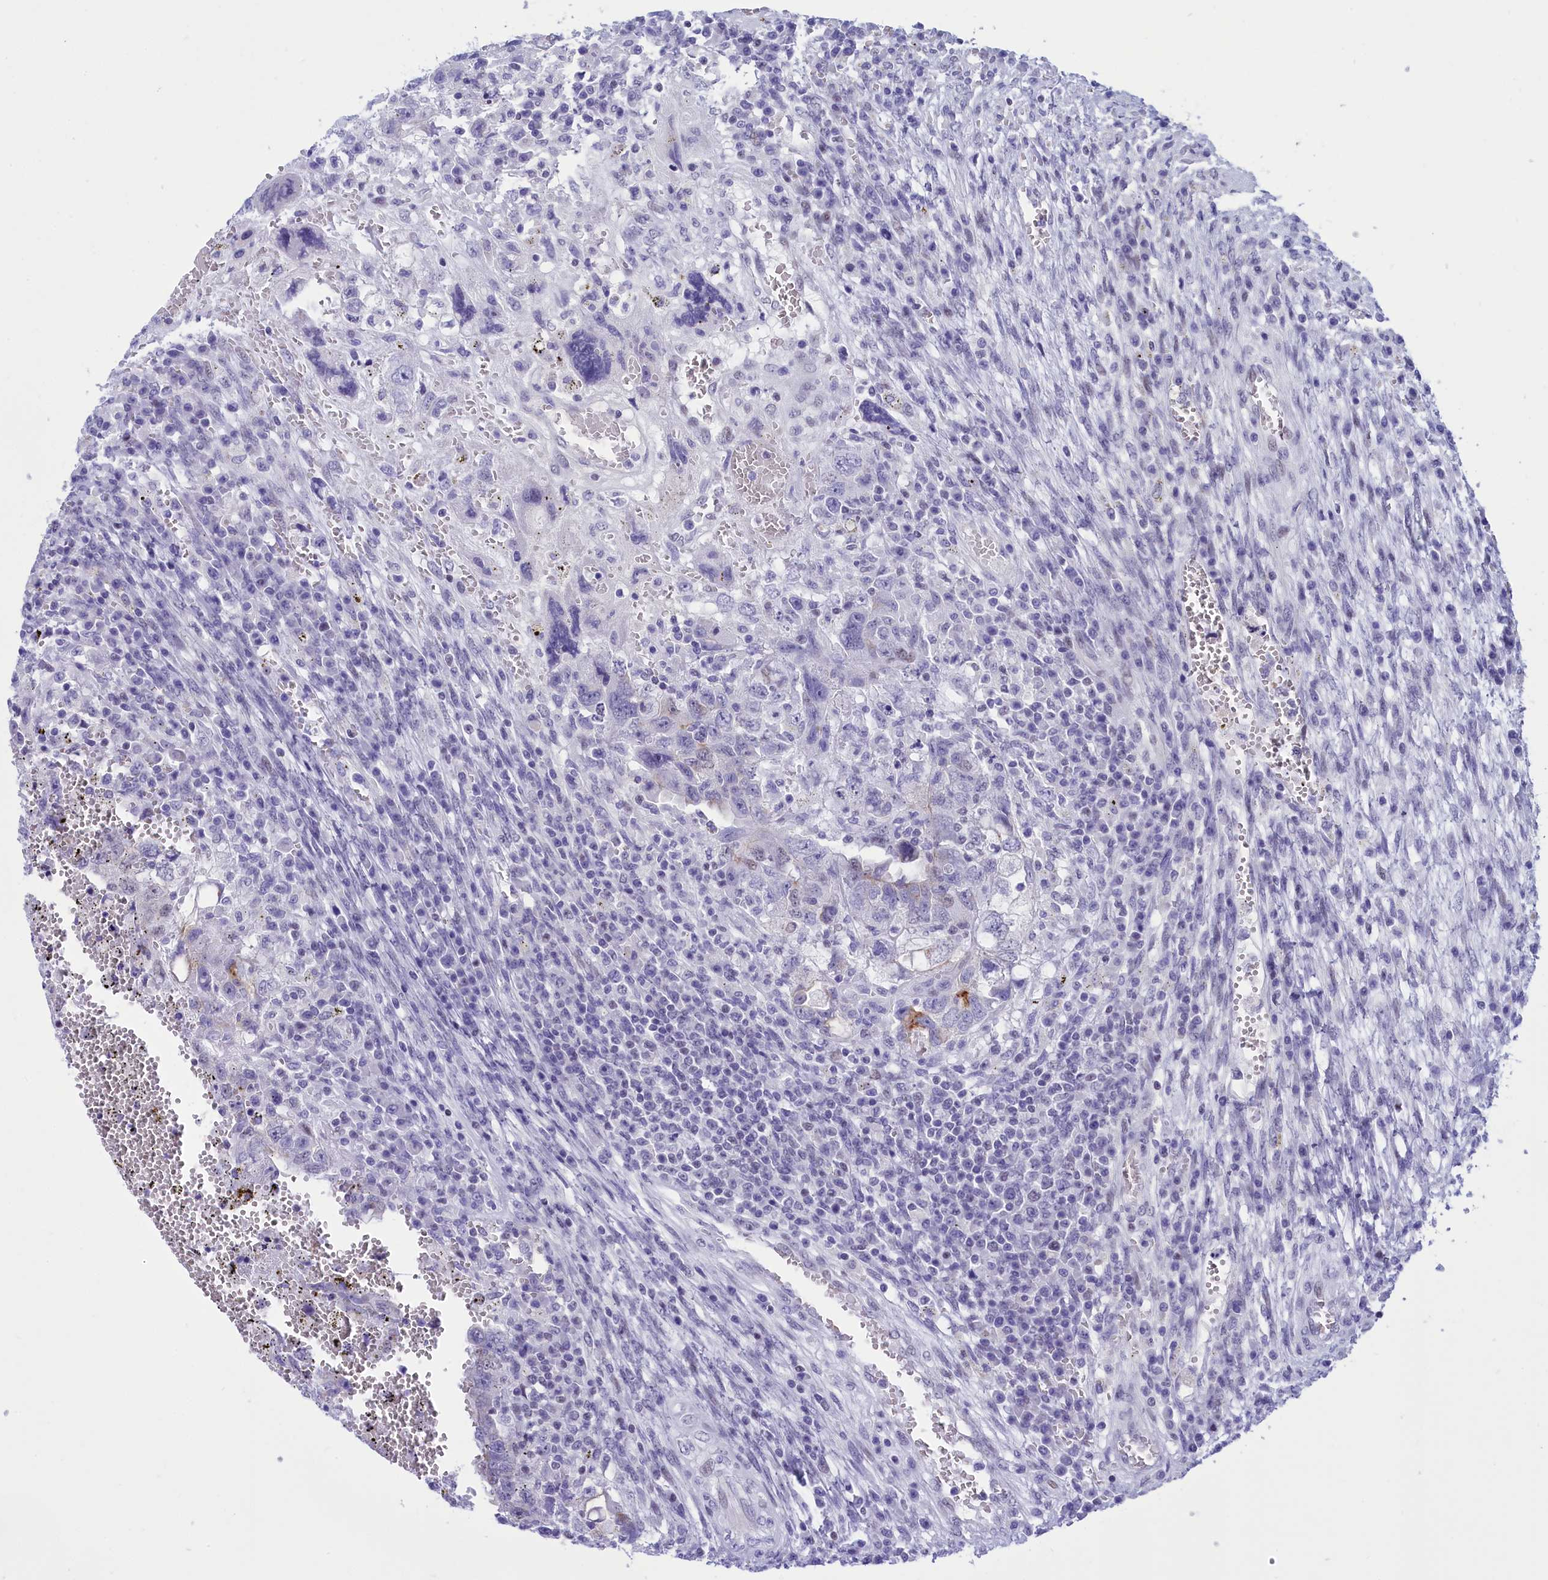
{"staining": {"intensity": "negative", "quantity": "none", "location": "none"}, "tissue": "testis cancer", "cell_type": "Tumor cells", "image_type": "cancer", "snomed": [{"axis": "morphology", "description": "Carcinoma, Embryonal, NOS"}, {"axis": "topography", "description": "Testis"}], "caption": "DAB (3,3'-diaminobenzidine) immunohistochemical staining of testis cancer (embryonal carcinoma) shows no significant expression in tumor cells. The staining was performed using DAB to visualize the protein expression in brown, while the nuclei were stained in blue with hematoxylin (Magnification: 20x).", "gene": "SPIRE2", "patient": {"sex": "male", "age": 26}}